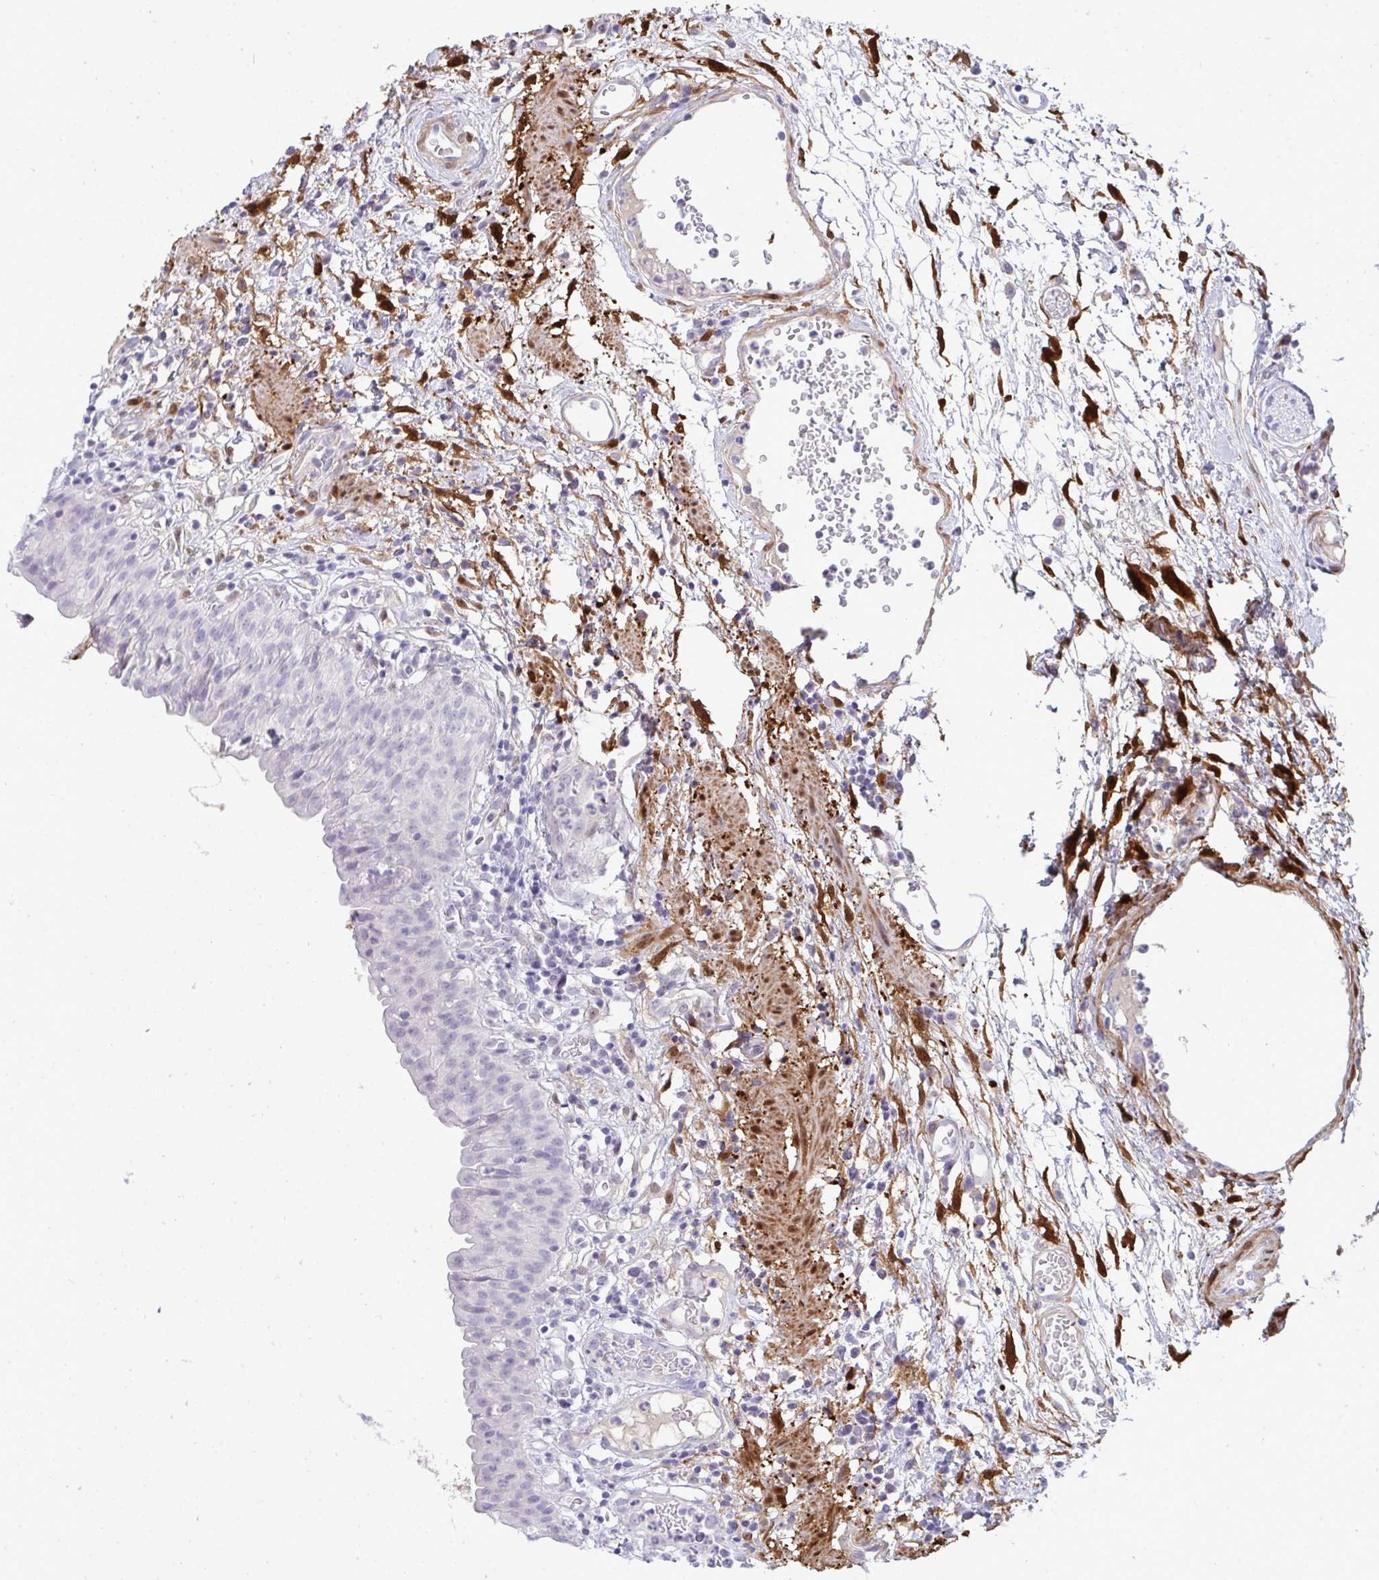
{"staining": {"intensity": "negative", "quantity": "none", "location": "none"}, "tissue": "urinary bladder", "cell_type": "Urothelial cells", "image_type": "normal", "snomed": [{"axis": "morphology", "description": "Normal tissue, NOS"}, {"axis": "morphology", "description": "Inflammation, NOS"}, {"axis": "topography", "description": "Urinary bladder"}], "caption": "Micrograph shows no protein expression in urothelial cells of unremarkable urinary bladder.", "gene": "HSPB6", "patient": {"sex": "male", "age": 57}}